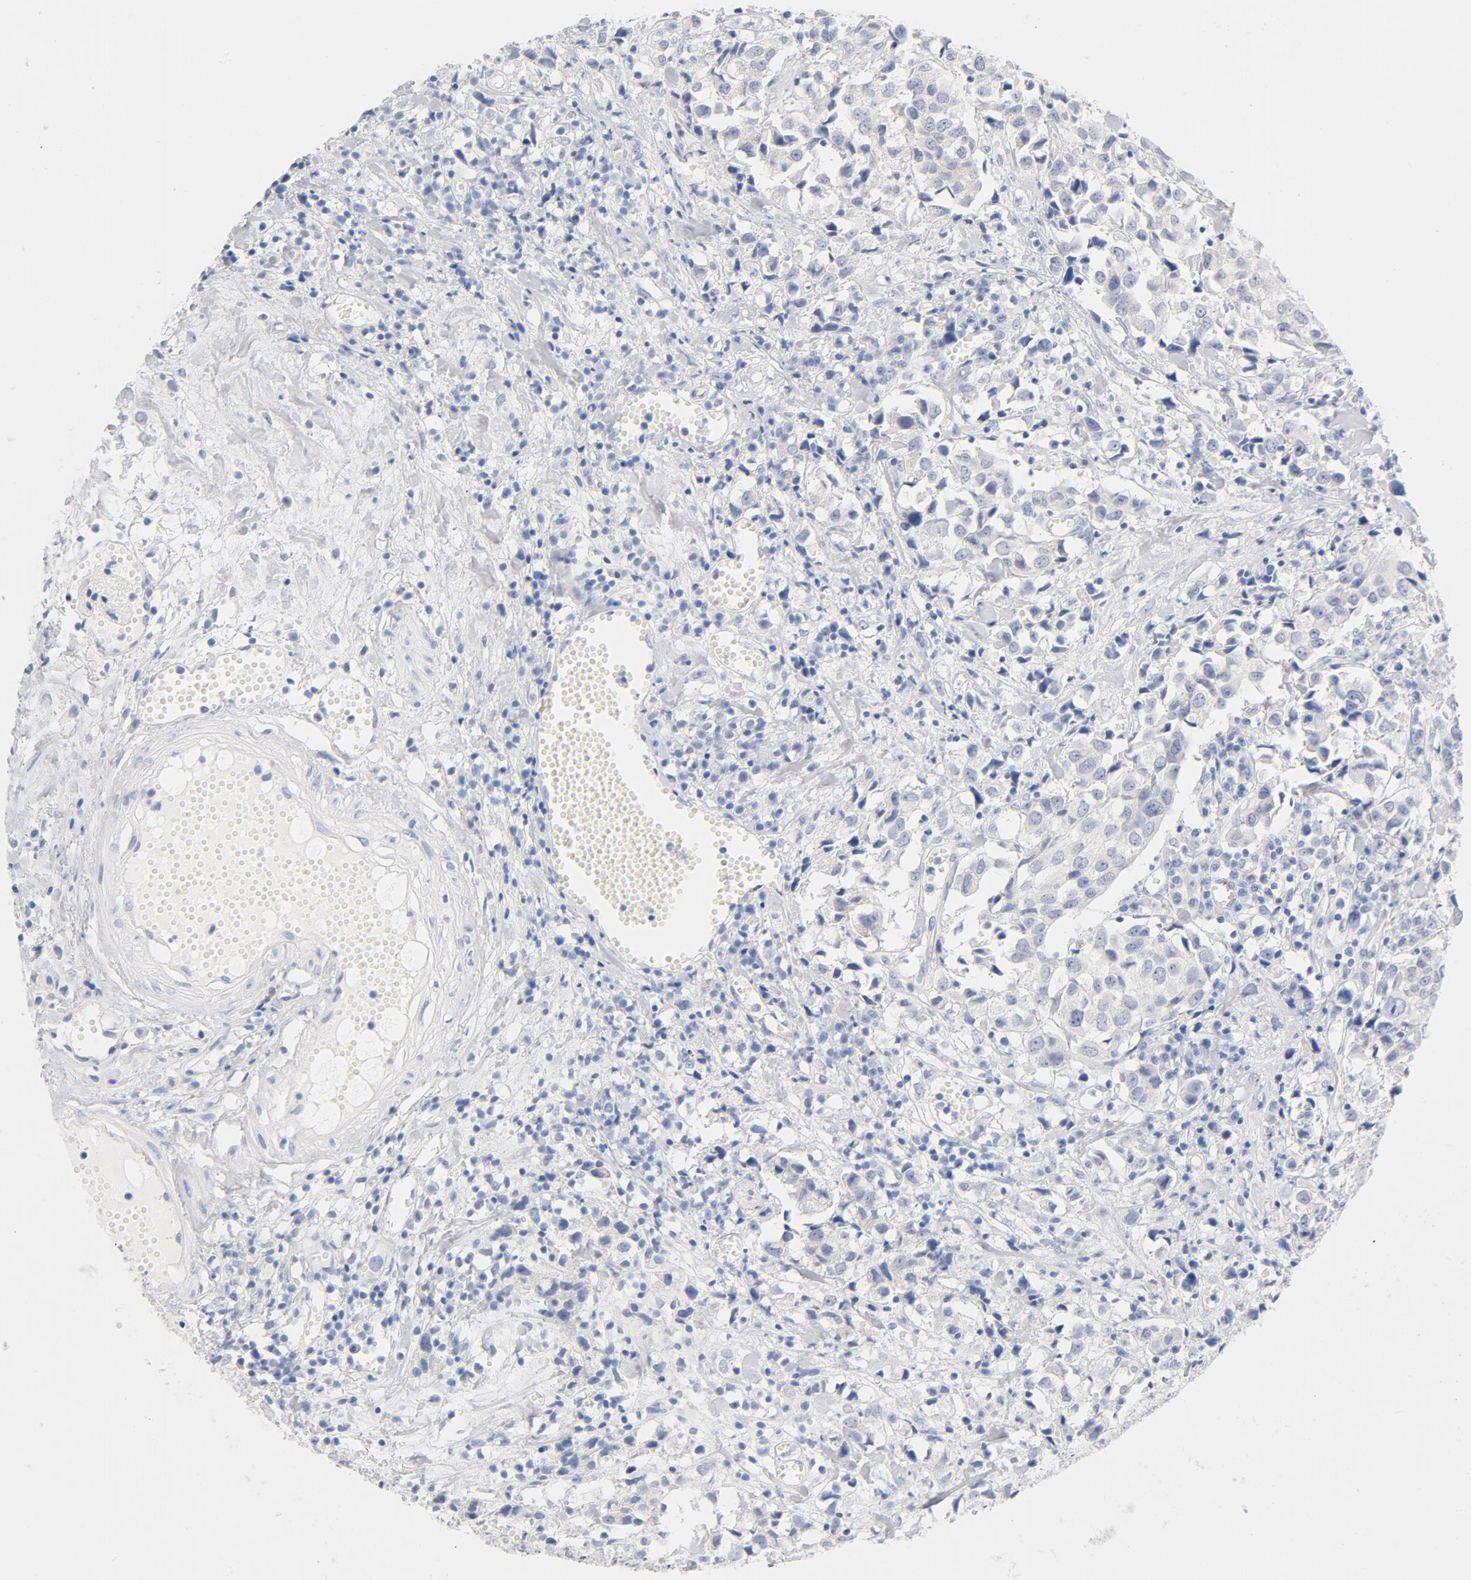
{"staining": {"intensity": "negative", "quantity": "none", "location": "none"}, "tissue": "urothelial cancer", "cell_type": "Tumor cells", "image_type": "cancer", "snomed": [{"axis": "morphology", "description": "Urothelial carcinoma, High grade"}, {"axis": "topography", "description": "Urinary bladder"}], "caption": "Immunohistochemistry image of urothelial cancer stained for a protein (brown), which reveals no staining in tumor cells.", "gene": "HOMER1", "patient": {"sex": "female", "age": 75}}